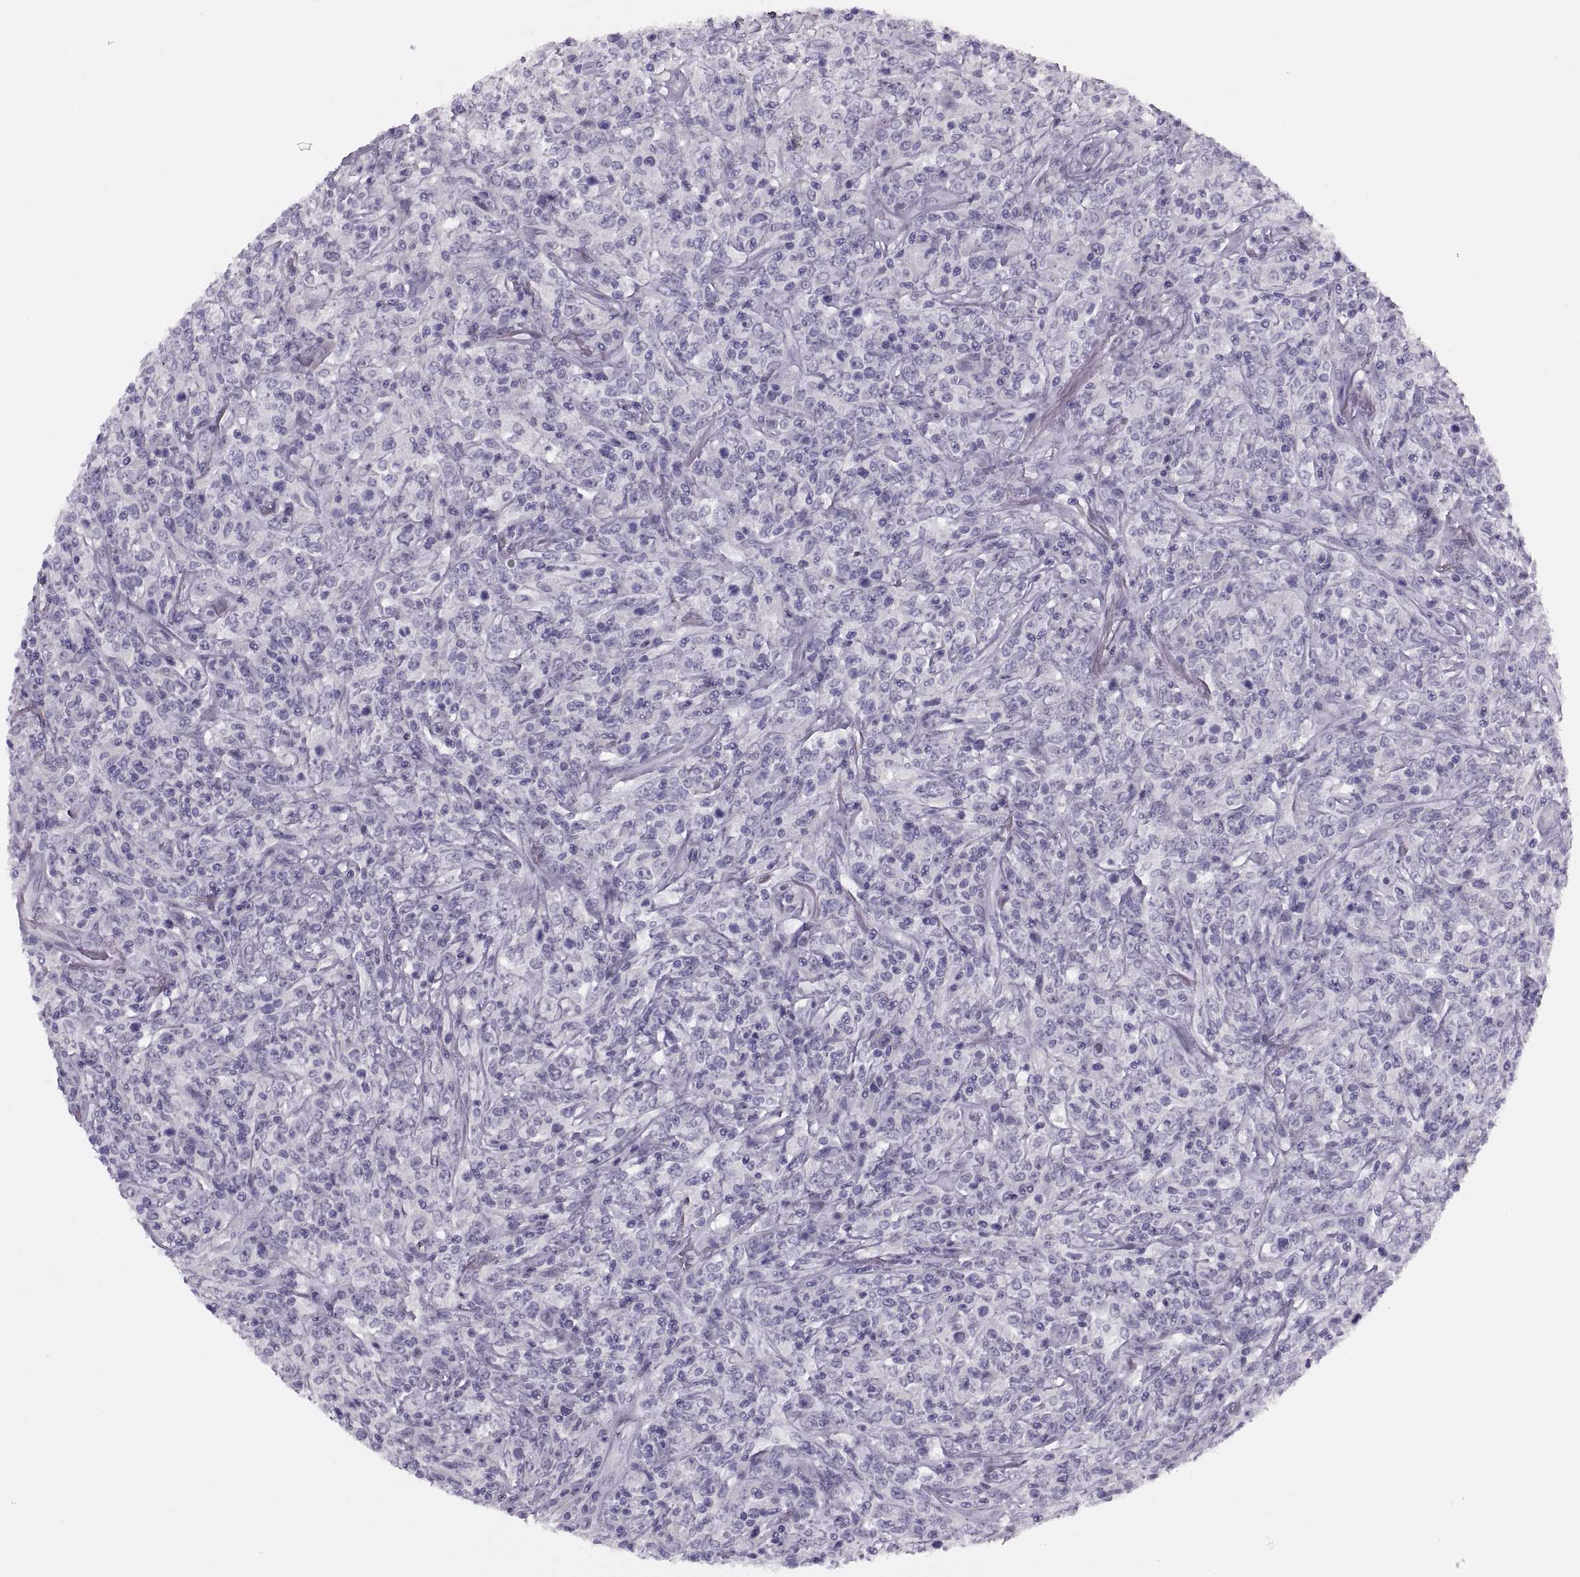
{"staining": {"intensity": "negative", "quantity": "none", "location": "none"}, "tissue": "lymphoma", "cell_type": "Tumor cells", "image_type": "cancer", "snomed": [{"axis": "morphology", "description": "Malignant lymphoma, non-Hodgkin's type, High grade"}, {"axis": "topography", "description": "Lung"}], "caption": "Immunohistochemistry (IHC) photomicrograph of malignant lymphoma, non-Hodgkin's type (high-grade) stained for a protein (brown), which shows no expression in tumor cells.", "gene": "FAM24A", "patient": {"sex": "male", "age": 79}}